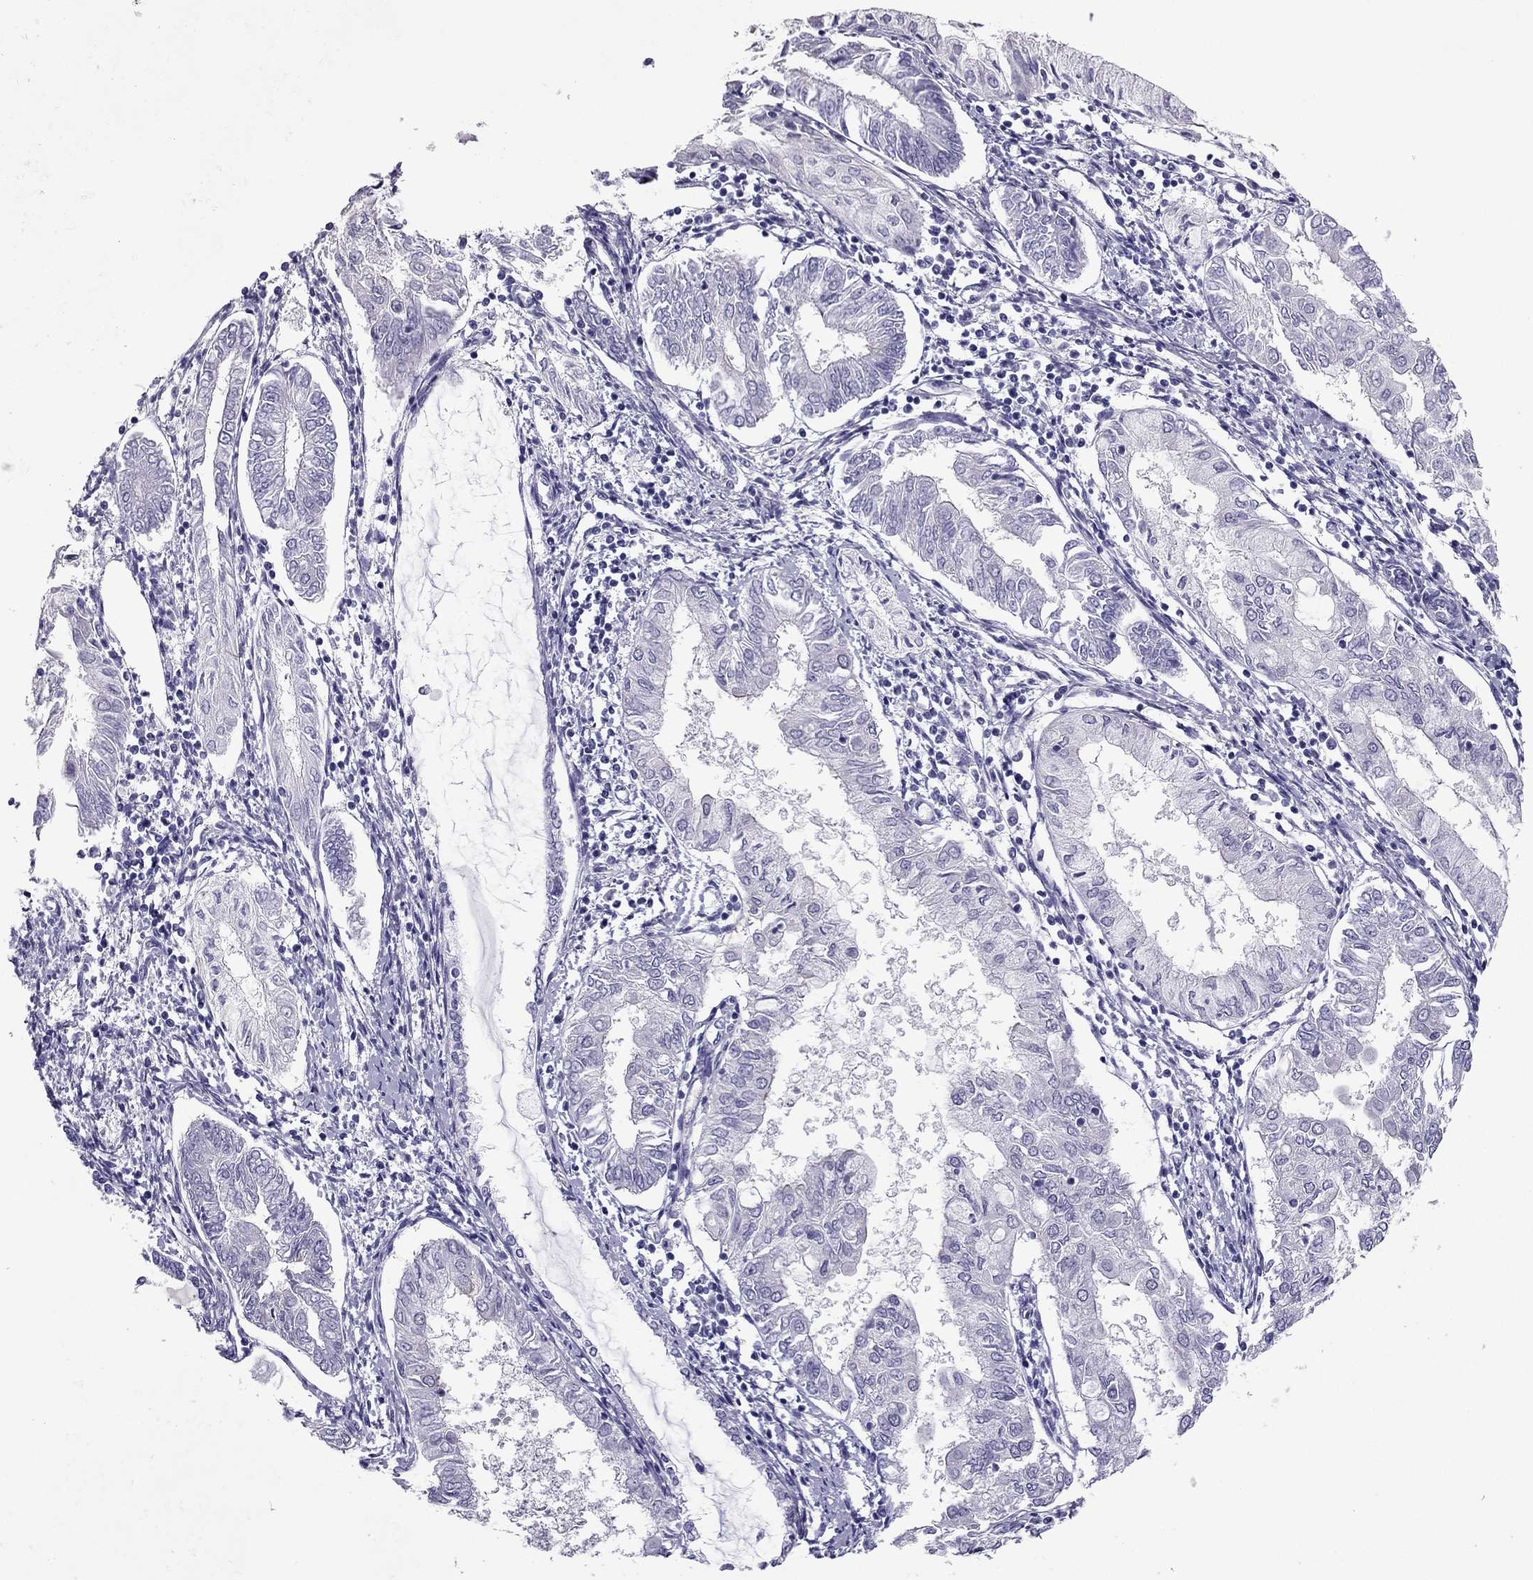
{"staining": {"intensity": "negative", "quantity": "none", "location": "none"}, "tissue": "endometrial cancer", "cell_type": "Tumor cells", "image_type": "cancer", "snomed": [{"axis": "morphology", "description": "Adenocarcinoma, NOS"}, {"axis": "topography", "description": "Endometrium"}], "caption": "The image exhibits no staining of tumor cells in endometrial cancer (adenocarcinoma).", "gene": "PDE6A", "patient": {"sex": "female", "age": 68}}